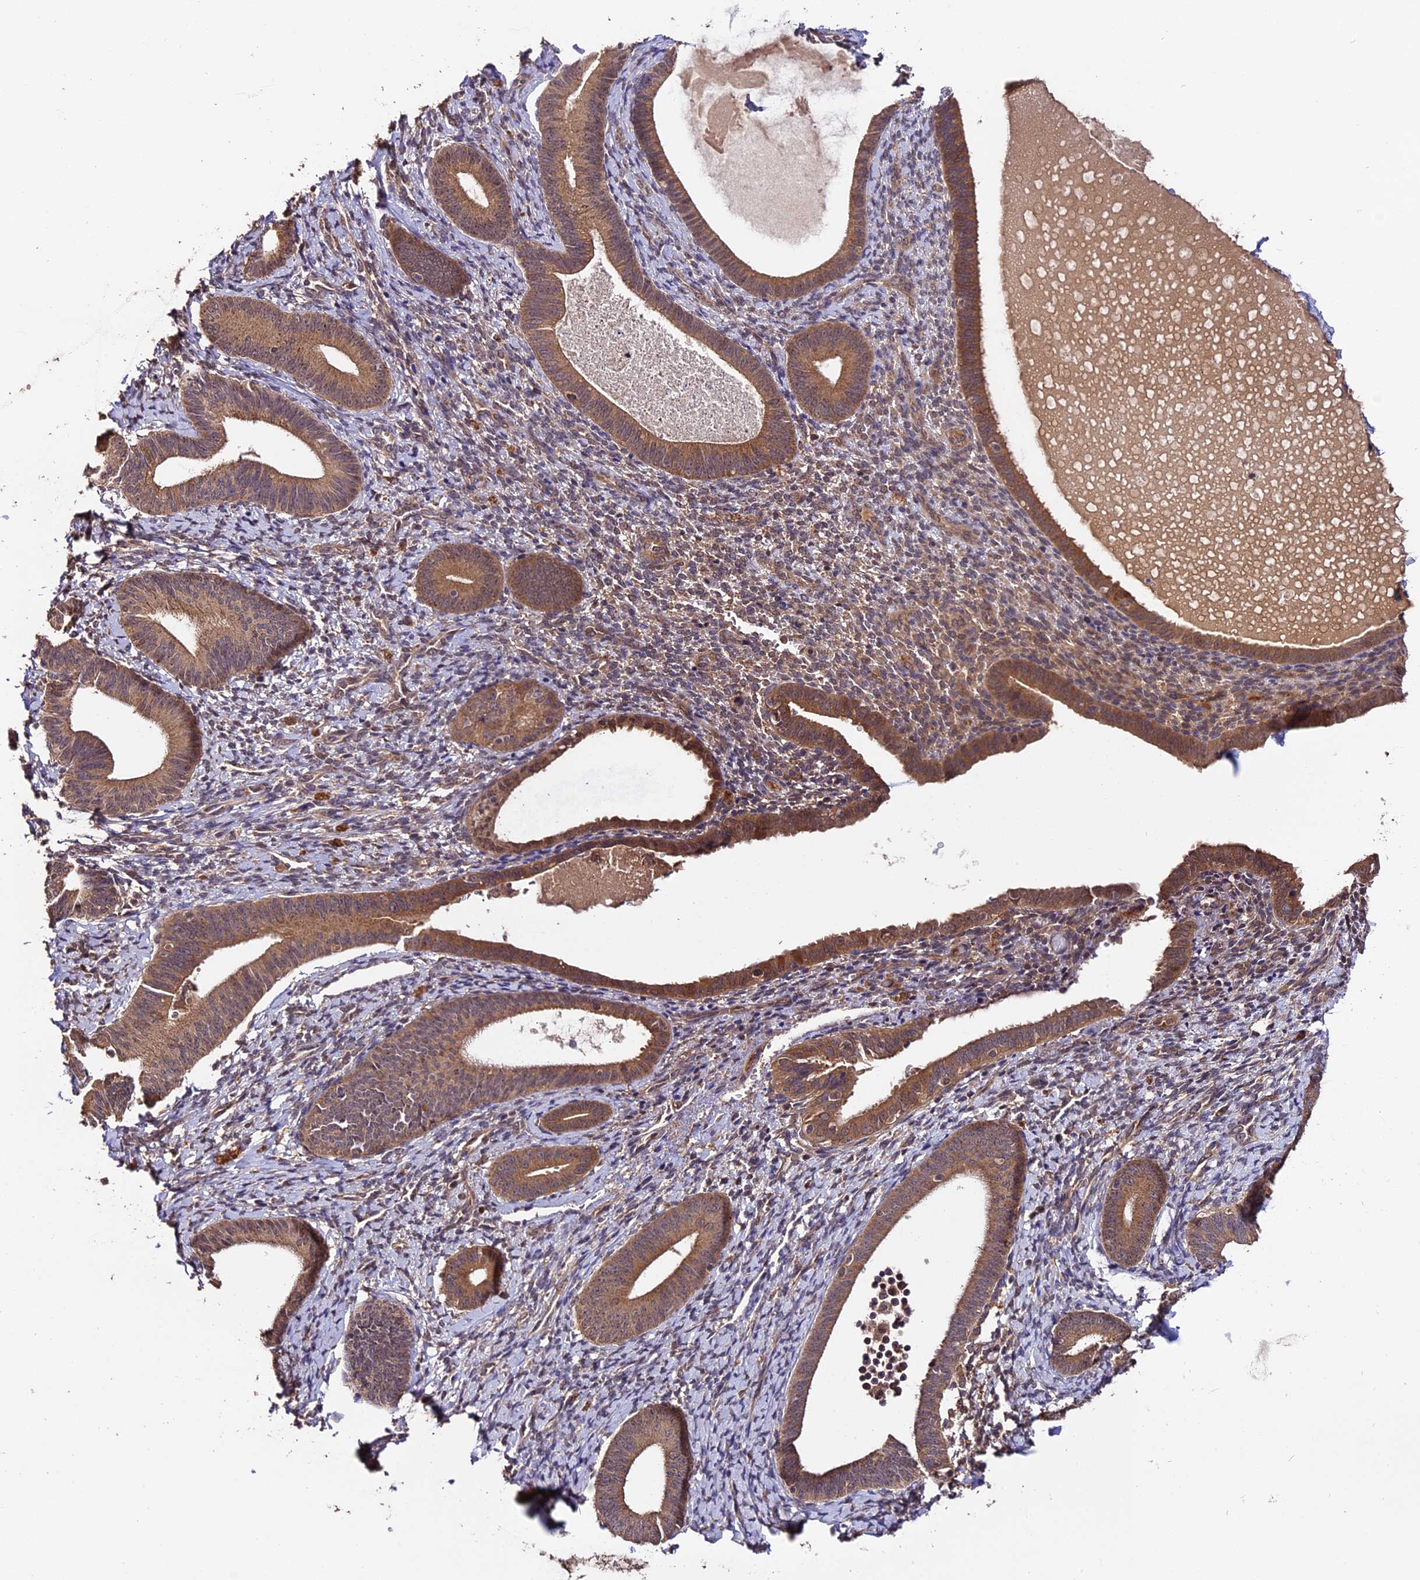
{"staining": {"intensity": "moderate", "quantity": "25%-75%", "location": "cytoplasmic/membranous"}, "tissue": "endometrium", "cell_type": "Cells in endometrial stroma", "image_type": "normal", "snomed": [{"axis": "morphology", "description": "Normal tissue, NOS"}, {"axis": "topography", "description": "Endometrium"}], "caption": "The image reveals staining of normal endometrium, revealing moderate cytoplasmic/membranous protein expression (brown color) within cells in endometrial stroma. The protein of interest is stained brown, and the nuclei are stained in blue (DAB IHC with brightfield microscopy, high magnification).", "gene": "TRMT1", "patient": {"sex": "female", "age": 65}}